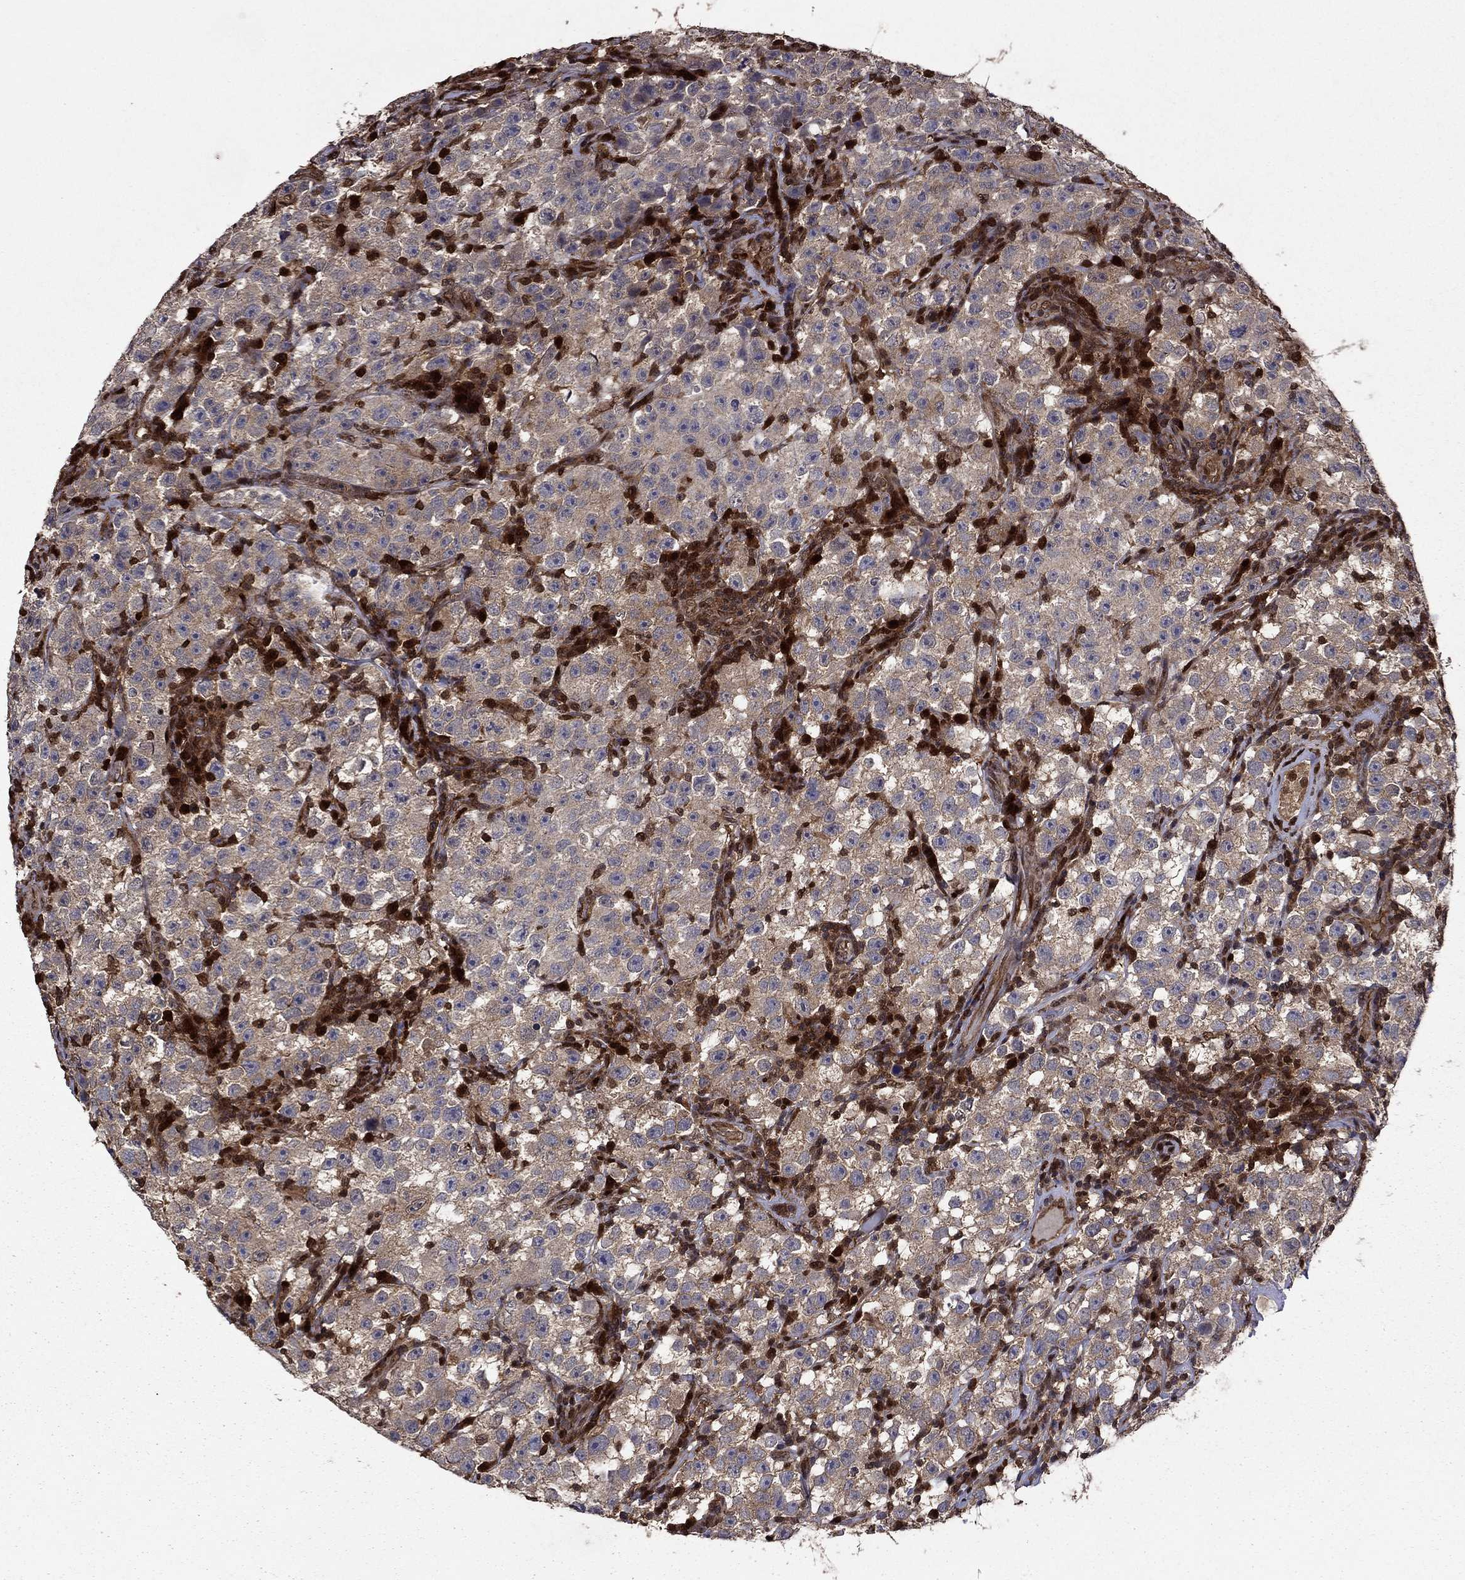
{"staining": {"intensity": "weak", "quantity": ">75%", "location": "cytoplasmic/membranous"}, "tissue": "testis cancer", "cell_type": "Tumor cells", "image_type": "cancer", "snomed": [{"axis": "morphology", "description": "Seminoma, NOS"}, {"axis": "topography", "description": "Testis"}], "caption": "DAB immunohistochemical staining of human testis seminoma reveals weak cytoplasmic/membranous protein positivity in about >75% of tumor cells.", "gene": "APPBP2", "patient": {"sex": "male", "age": 22}}